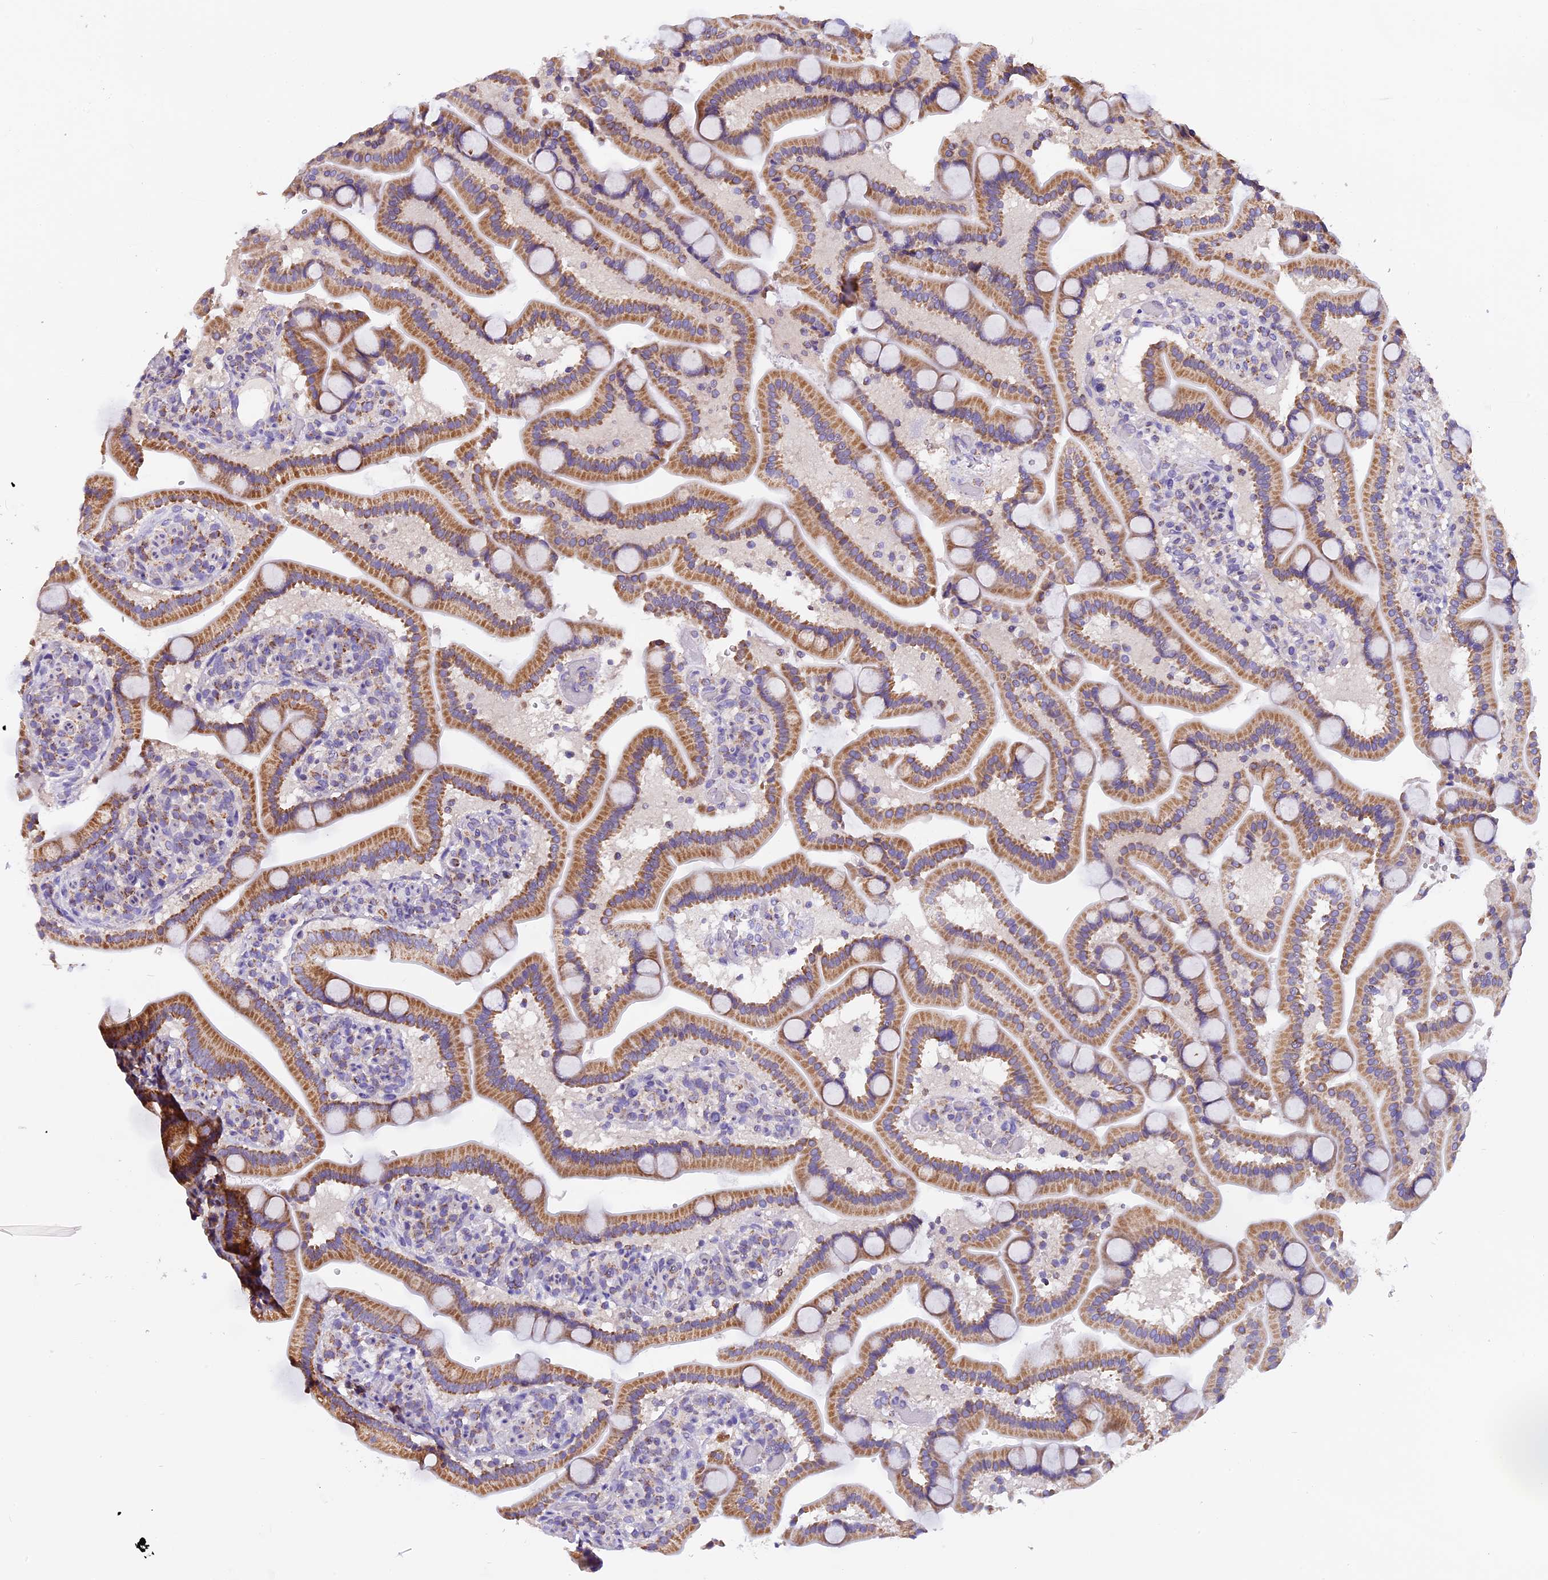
{"staining": {"intensity": "strong", "quantity": ">75%", "location": "cytoplasmic/membranous"}, "tissue": "duodenum", "cell_type": "Glandular cells", "image_type": "normal", "snomed": [{"axis": "morphology", "description": "Normal tissue, NOS"}, {"axis": "topography", "description": "Duodenum"}], "caption": "A photomicrograph of human duodenum stained for a protein displays strong cytoplasmic/membranous brown staining in glandular cells. (DAB IHC, brown staining for protein, blue staining for nuclei).", "gene": "MGME1", "patient": {"sex": "male", "age": 55}}